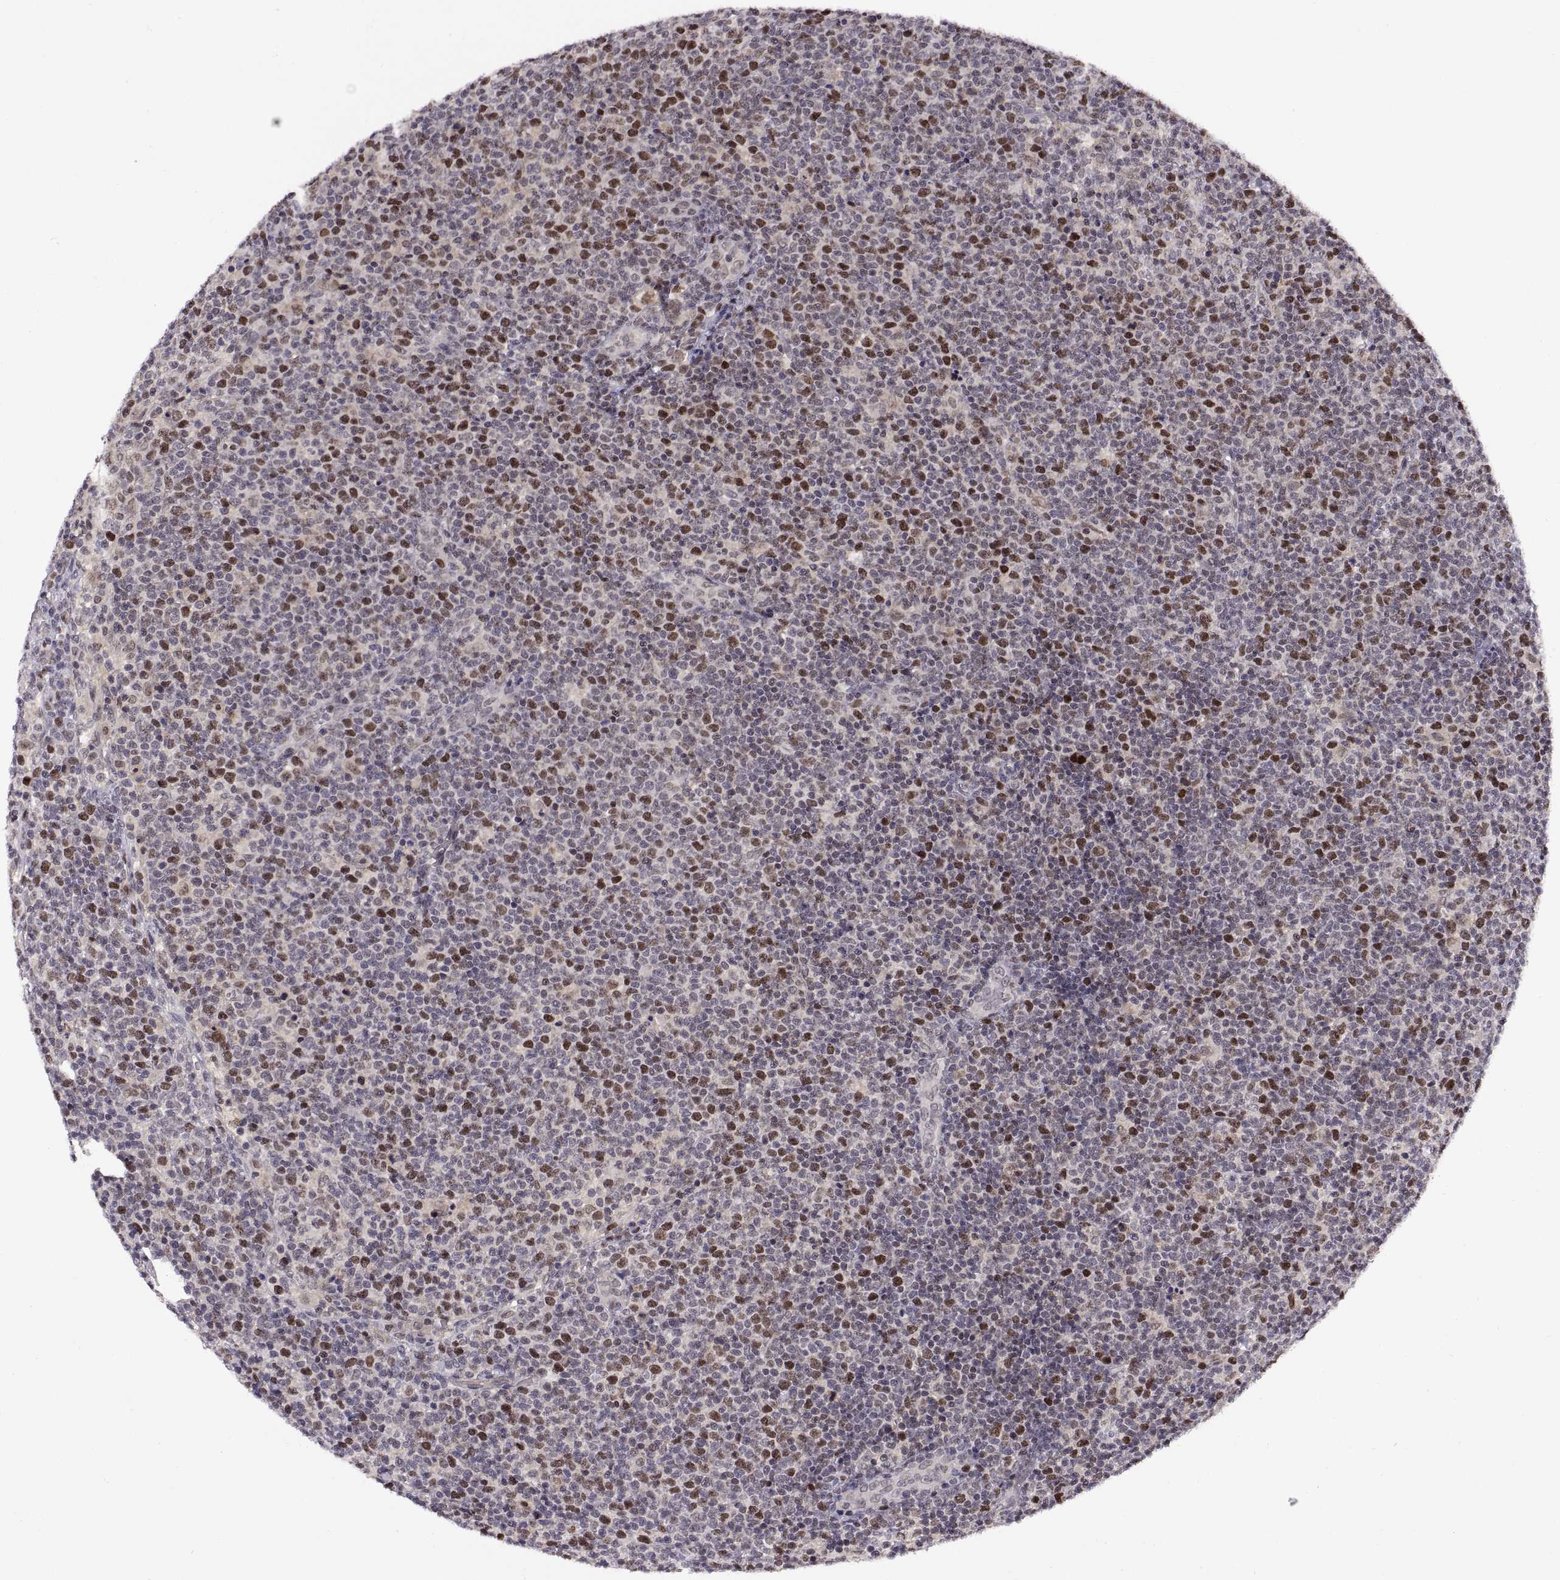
{"staining": {"intensity": "negative", "quantity": "none", "location": "none"}, "tissue": "lymphoma", "cell_type": "Tumor cells", "image_type": "cancer", "snomed": [{"axis": "morphology", "description": "Malignant lymphoma, non-Hodgkin's type, High grade"}, {"axis": "topography", "description": "Lymph node"}], "caption": "DAB (3,3'-diaminobenzidine) immunohistochemical staining of lymphoma reveals no significant expression in tumor cells.", "gene": "CHFR", "patient": {"sex": "male", "age": 61}}